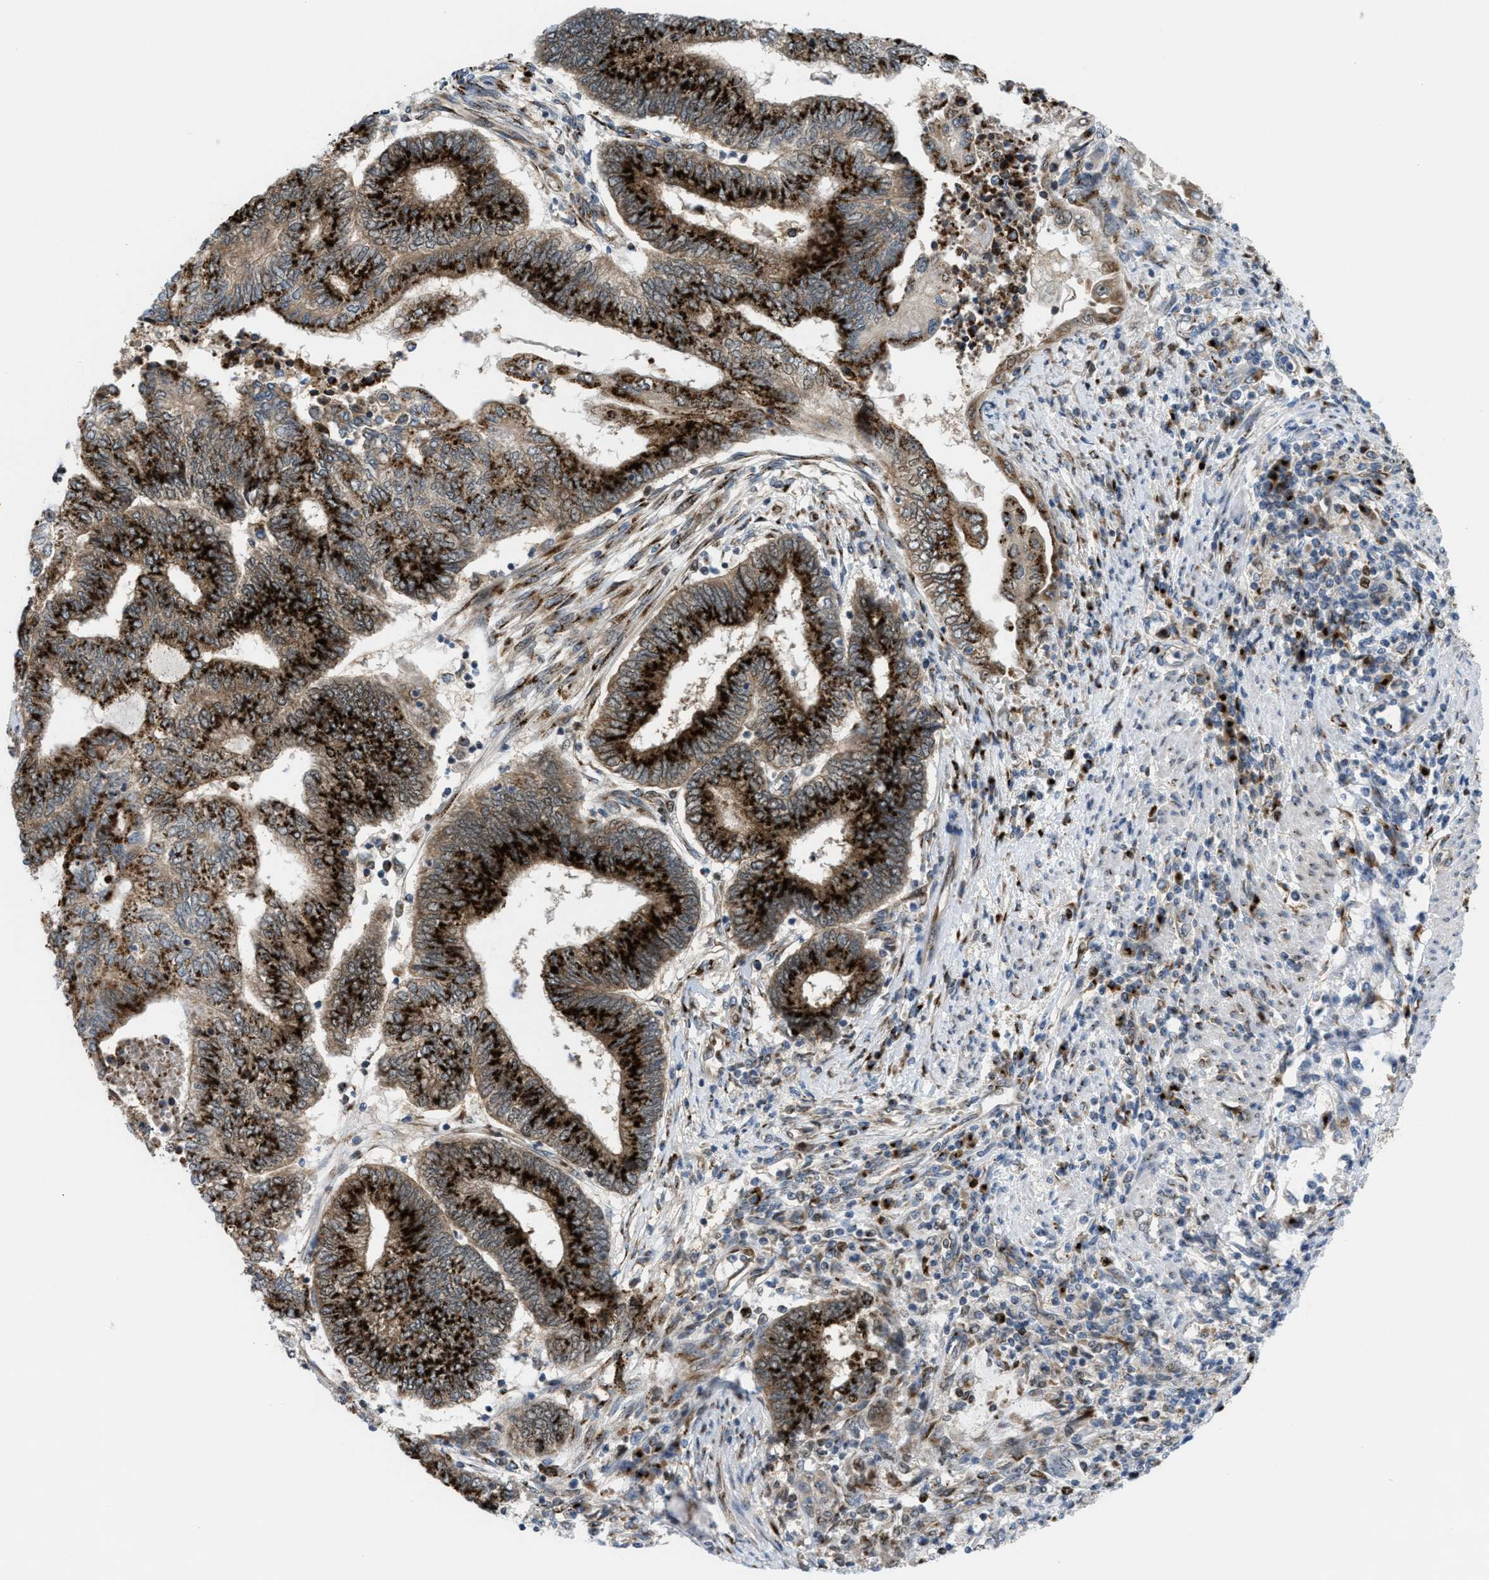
{"staining": {"intensity": "strong", "quantity": ">75%", "location": "cytoplasmic/membranous"}, "tissue": "endometrial cancer", "cell_type": "Tumor cells", "image_type": "cancer", "snomed": [{"axis": "morphology", "description": "Adenocarcinoma, NOS"}, {"axis": "topography", "description": "Uterus"}, {"axis": "topography", "description": "Endometrium"}], "caption": "Immunohistochemistry (IHC) image of neoplastic tissue: endometrial cancer (adenocarcinoma) stained using immunohistochemistry reveals high levels of strong protein expression localized specifically in the cytoplasmic/membranous of tumor cells, appearing as a cytoplasmic/membranous brown color.", "gene": "SLC38A10", "patient": {"sex": "female", "age": 70}}